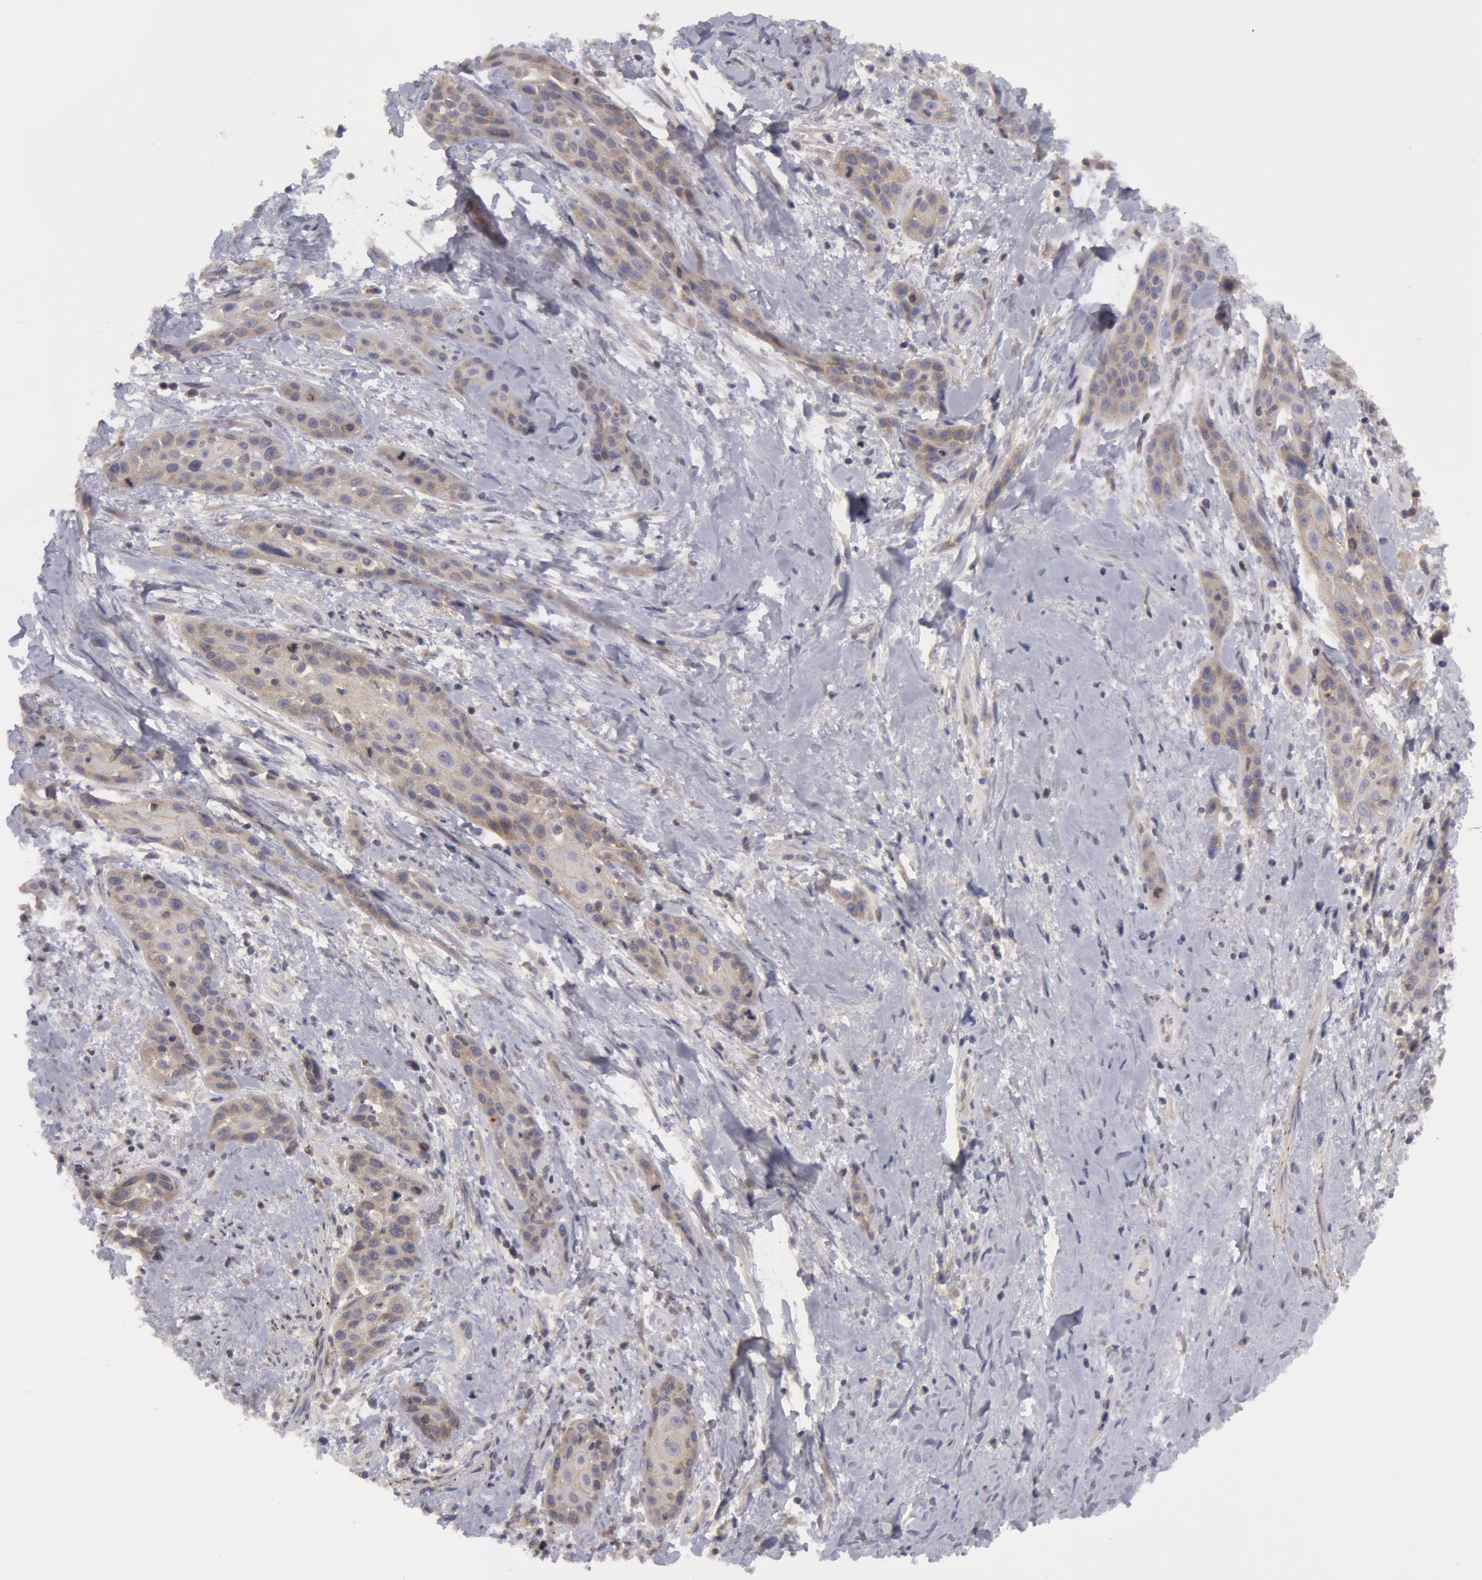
{"staining": {"intensity": "weak", "quantity": "25%-75%", "location": "cytoplasmic/membranous"}, "tissue": "skin cancer", "cell_type": "Tumor cells", "image_type": "cancer", "snomed": [{"axis": "morphology", "description": "Squamous cell carcinoma, NOS"}, {"axis": "topography", "description": "Skin"}, {"axis": "topography", "description": "Anal"}], "caption": "Skin squamous cell carcinoma tissue displays weak cytoplasmic/membranous expression in about 25%-75% of tumor cells Immunohistochemistry stains the protein in brown and the nuclei are stained blue.", "gene": "ERBB2", "patient": {"sex": "male", "age": 64}}